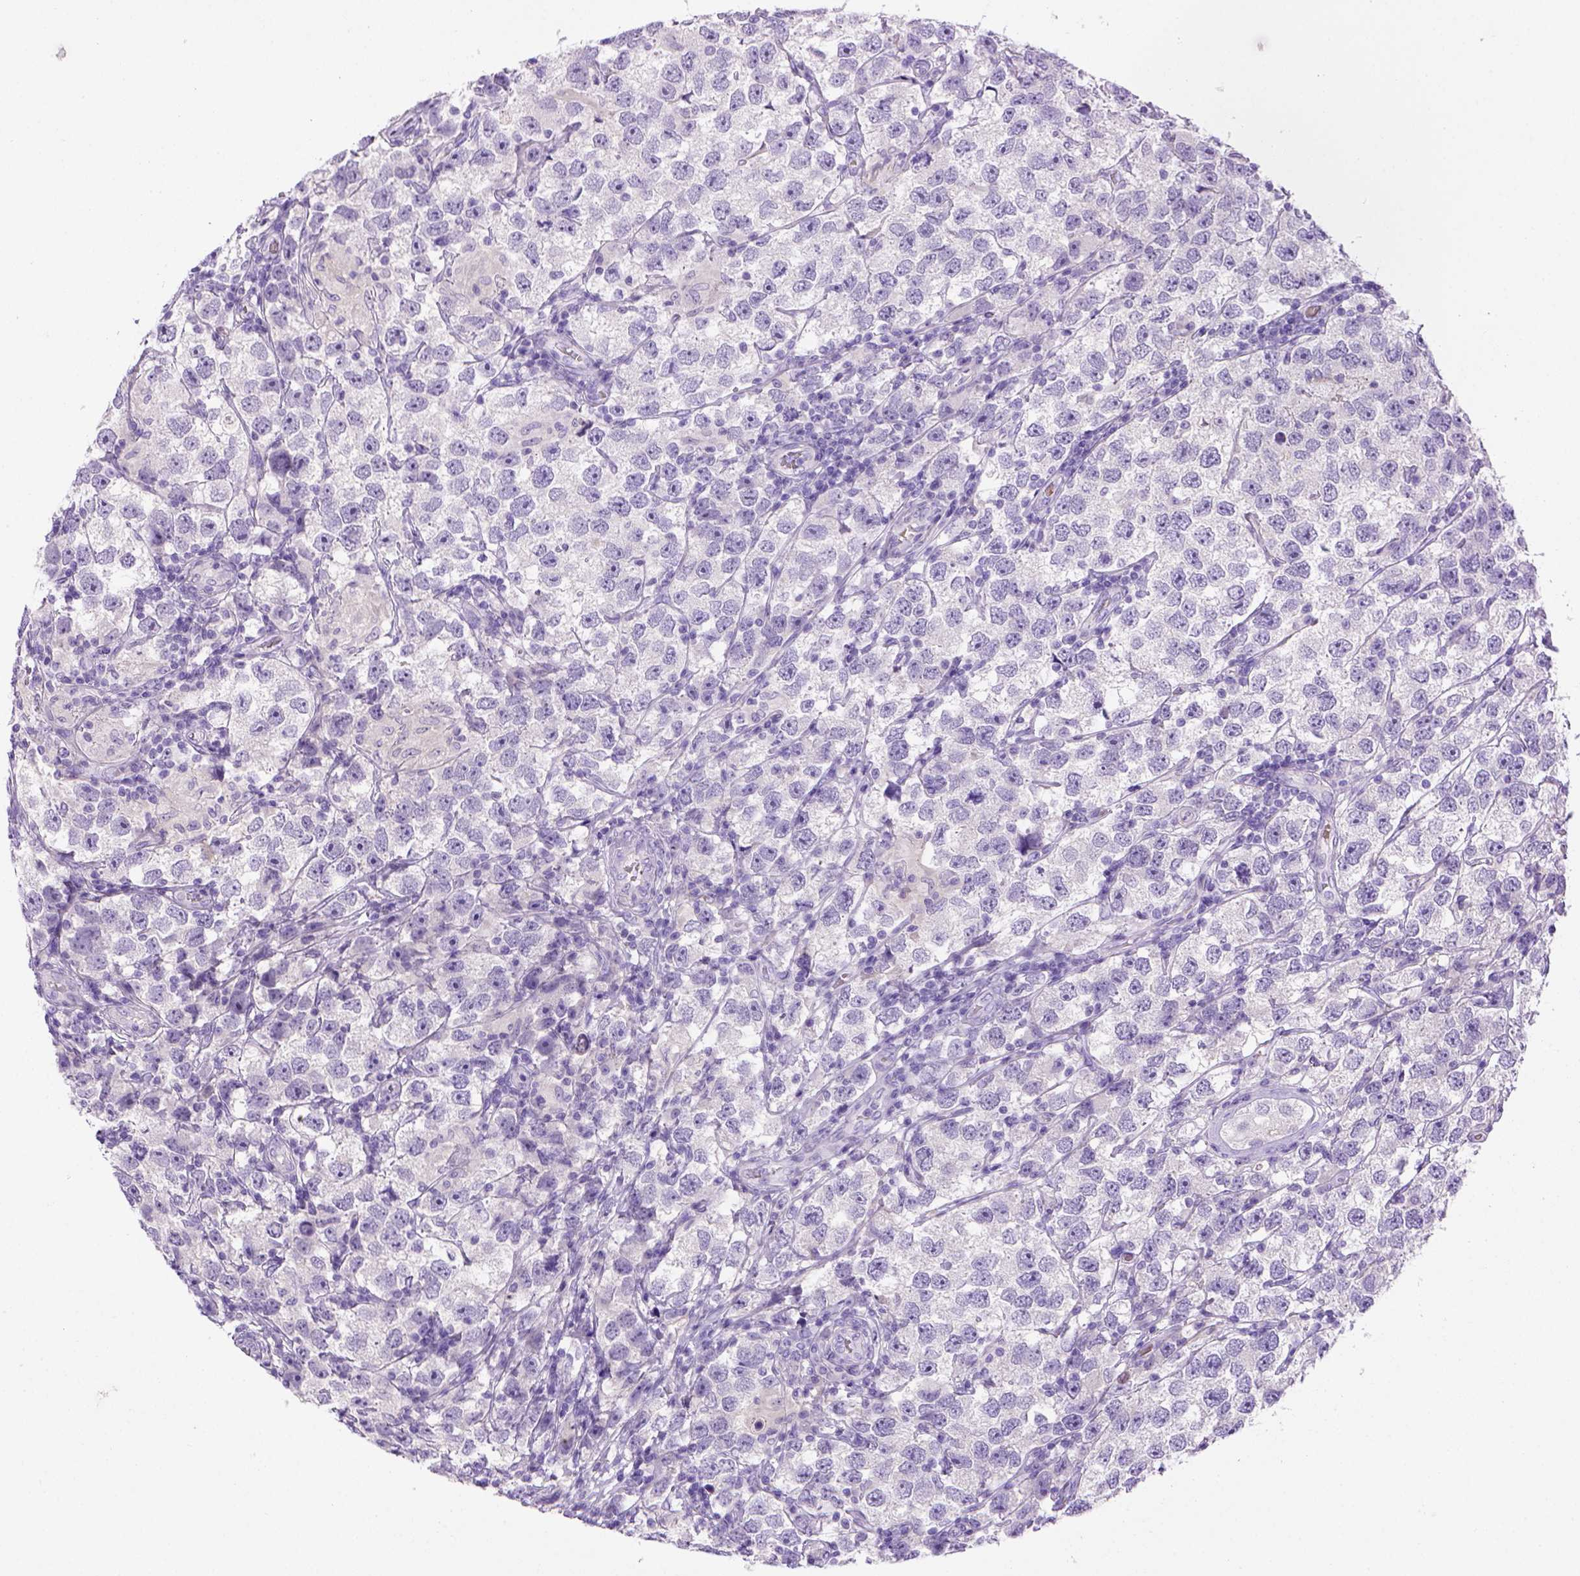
{"staining": {"intensity": "negative", "quantity": "none", "location": "none"}, "tissue": "testis cancer", "cell_type": "Tumor cells", "image_type": "cancer", "snomed": [{"axis": "morphology", "description": "Seminoma, NOS"}, {"axis": "topography", "description": "Testis"}], "caption": "Immunohistochemistry (IHC) of seminoma (testis) exhibits no staining in tumor cells.", "gene": "BAAT", "patient": {"sex": "male", "age": 26}}